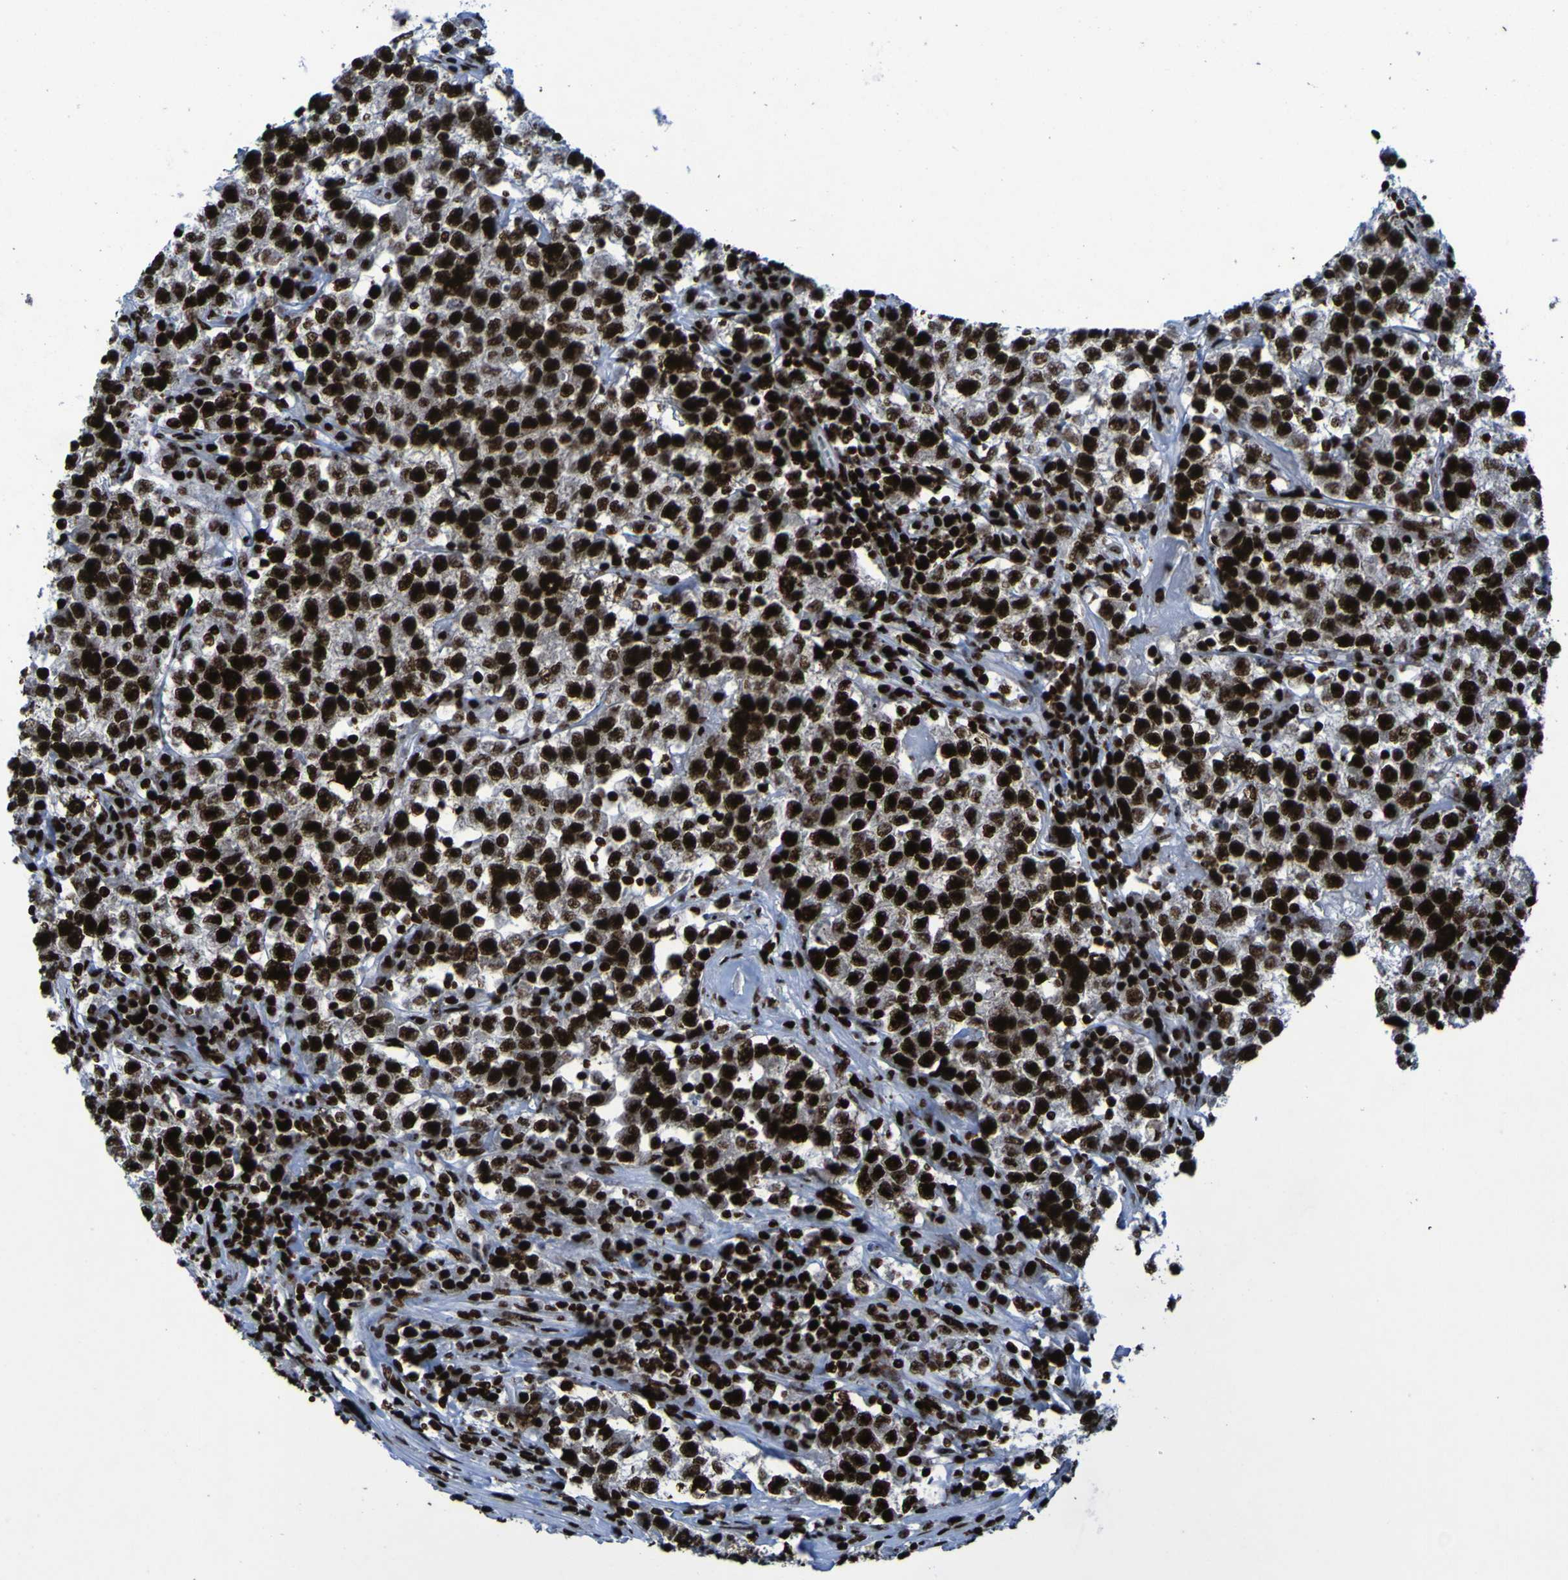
{"staining": {"intensity": "strong", "quantity": ">75%", "location": "nuclear"}, "tissue": "testis cancer", "cell_type": "Tumor cells", "image_type": "cancer", "snomed": [{"axis": "morphology", "description": "Seminoma, NOS"}, {"axis": "topography", "description": "Testis"}], "caption": "Tumor cells show high levels of strong nuclear staining in about >75% of cells in testis cancer (seminoma).", "gene": "NPM1", "patient": {"sex": "male", "age": 22}}